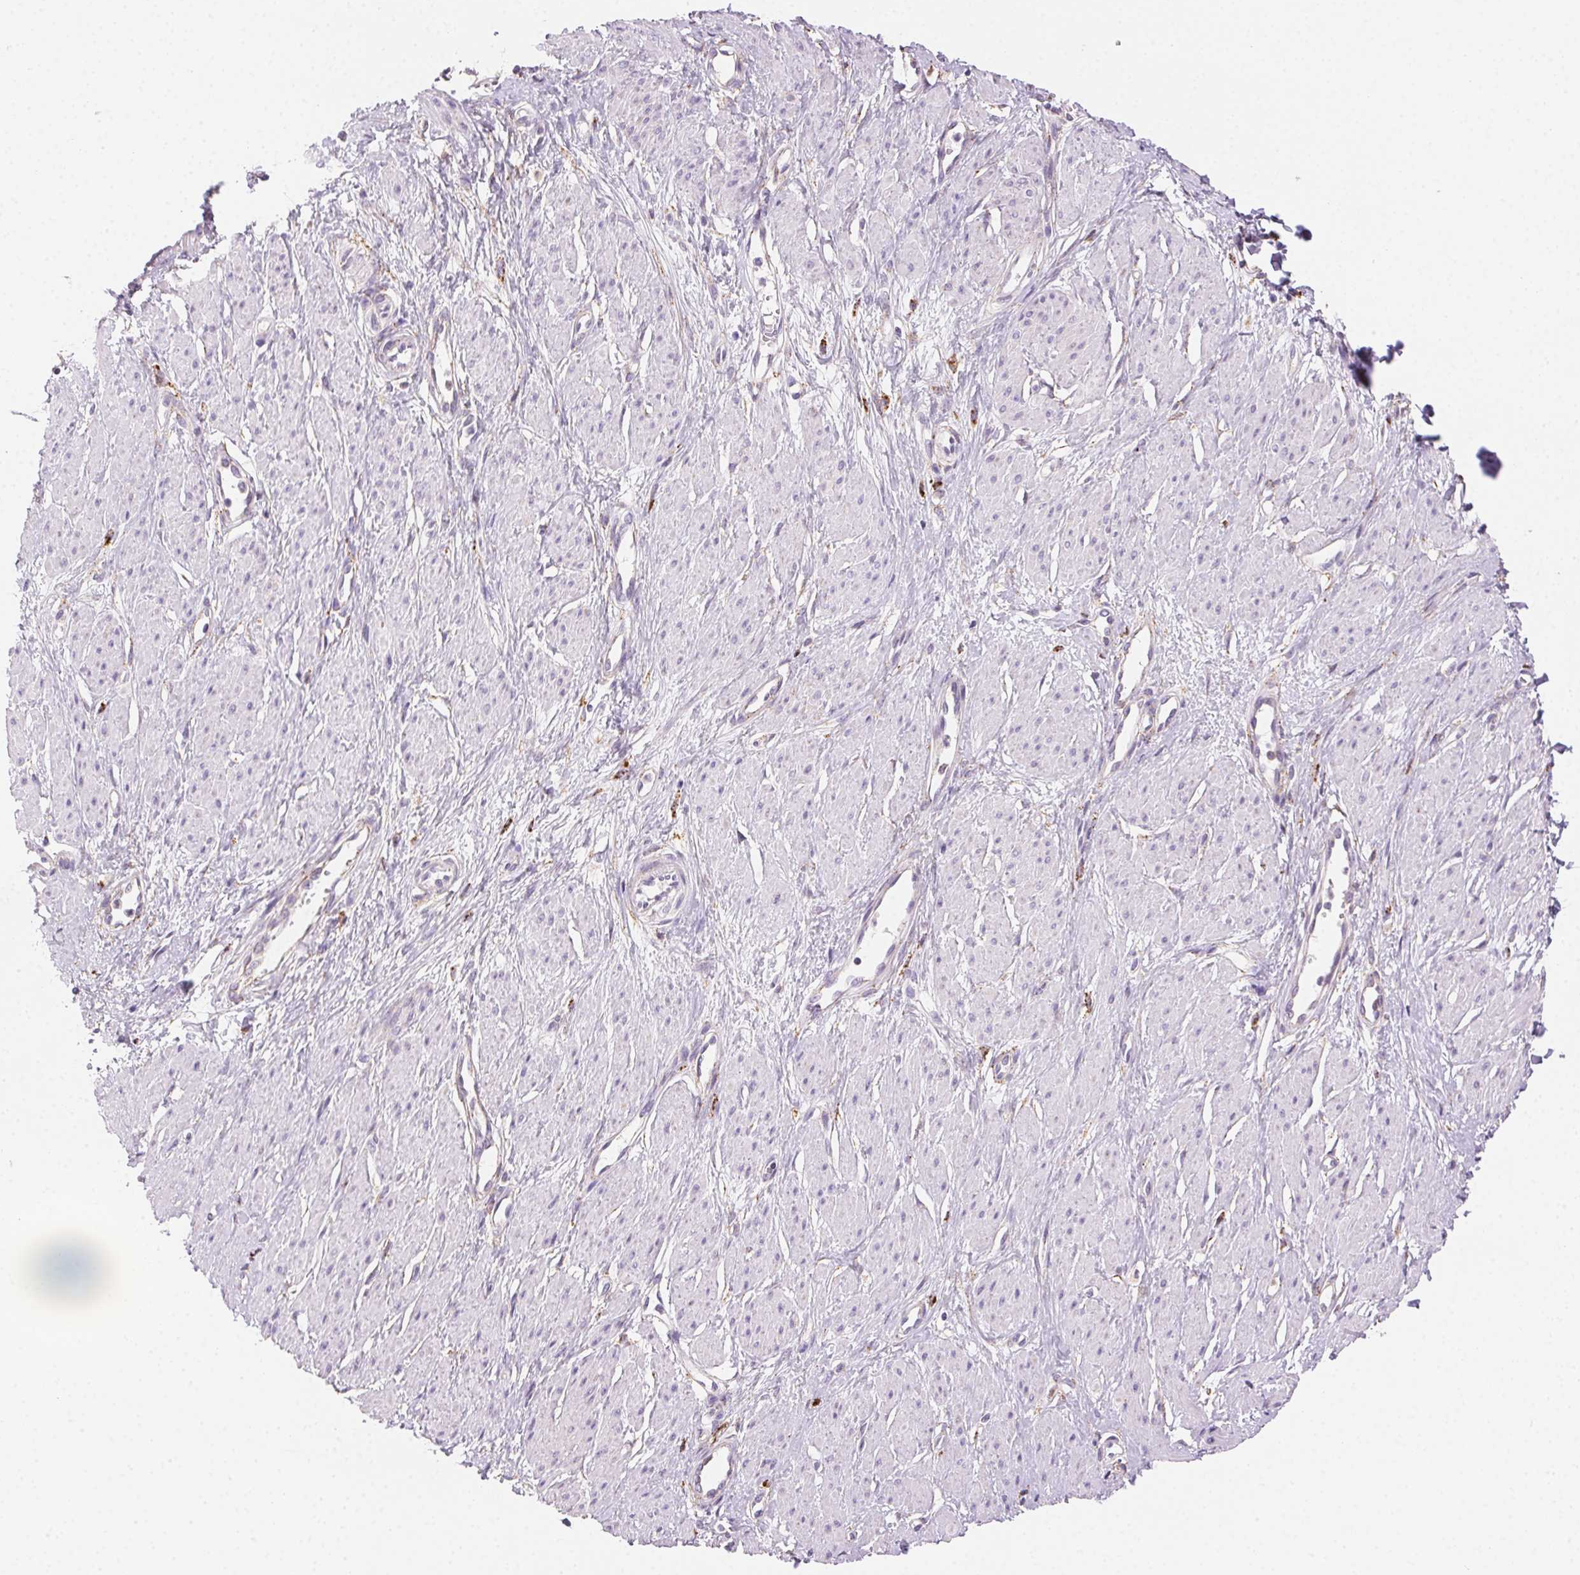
{"staining": {"intensity": "negative", "quantity": "none", "location": "none"}, "tissue": "smooth muscle", "cell_type": "Smooth muscle cells", "image_type": "normal", "snomed": [{"axis": "morphology", "description": "Normal tissue, NOS"}, {"axis": "topography", "description": "Smooth muscle"}, {"axis": "topography", "description": "Uterus"}], "caption": "Immunohistochemistry histopathology image of unremarkable smooth muscle: human smooth muscle stained with DAB displays no significant protein positivity in smooth muscle cells. Nuclei are stained in blue.", "gene": "SCPEP1", "patient": {"sex": "female", "age": 39}}